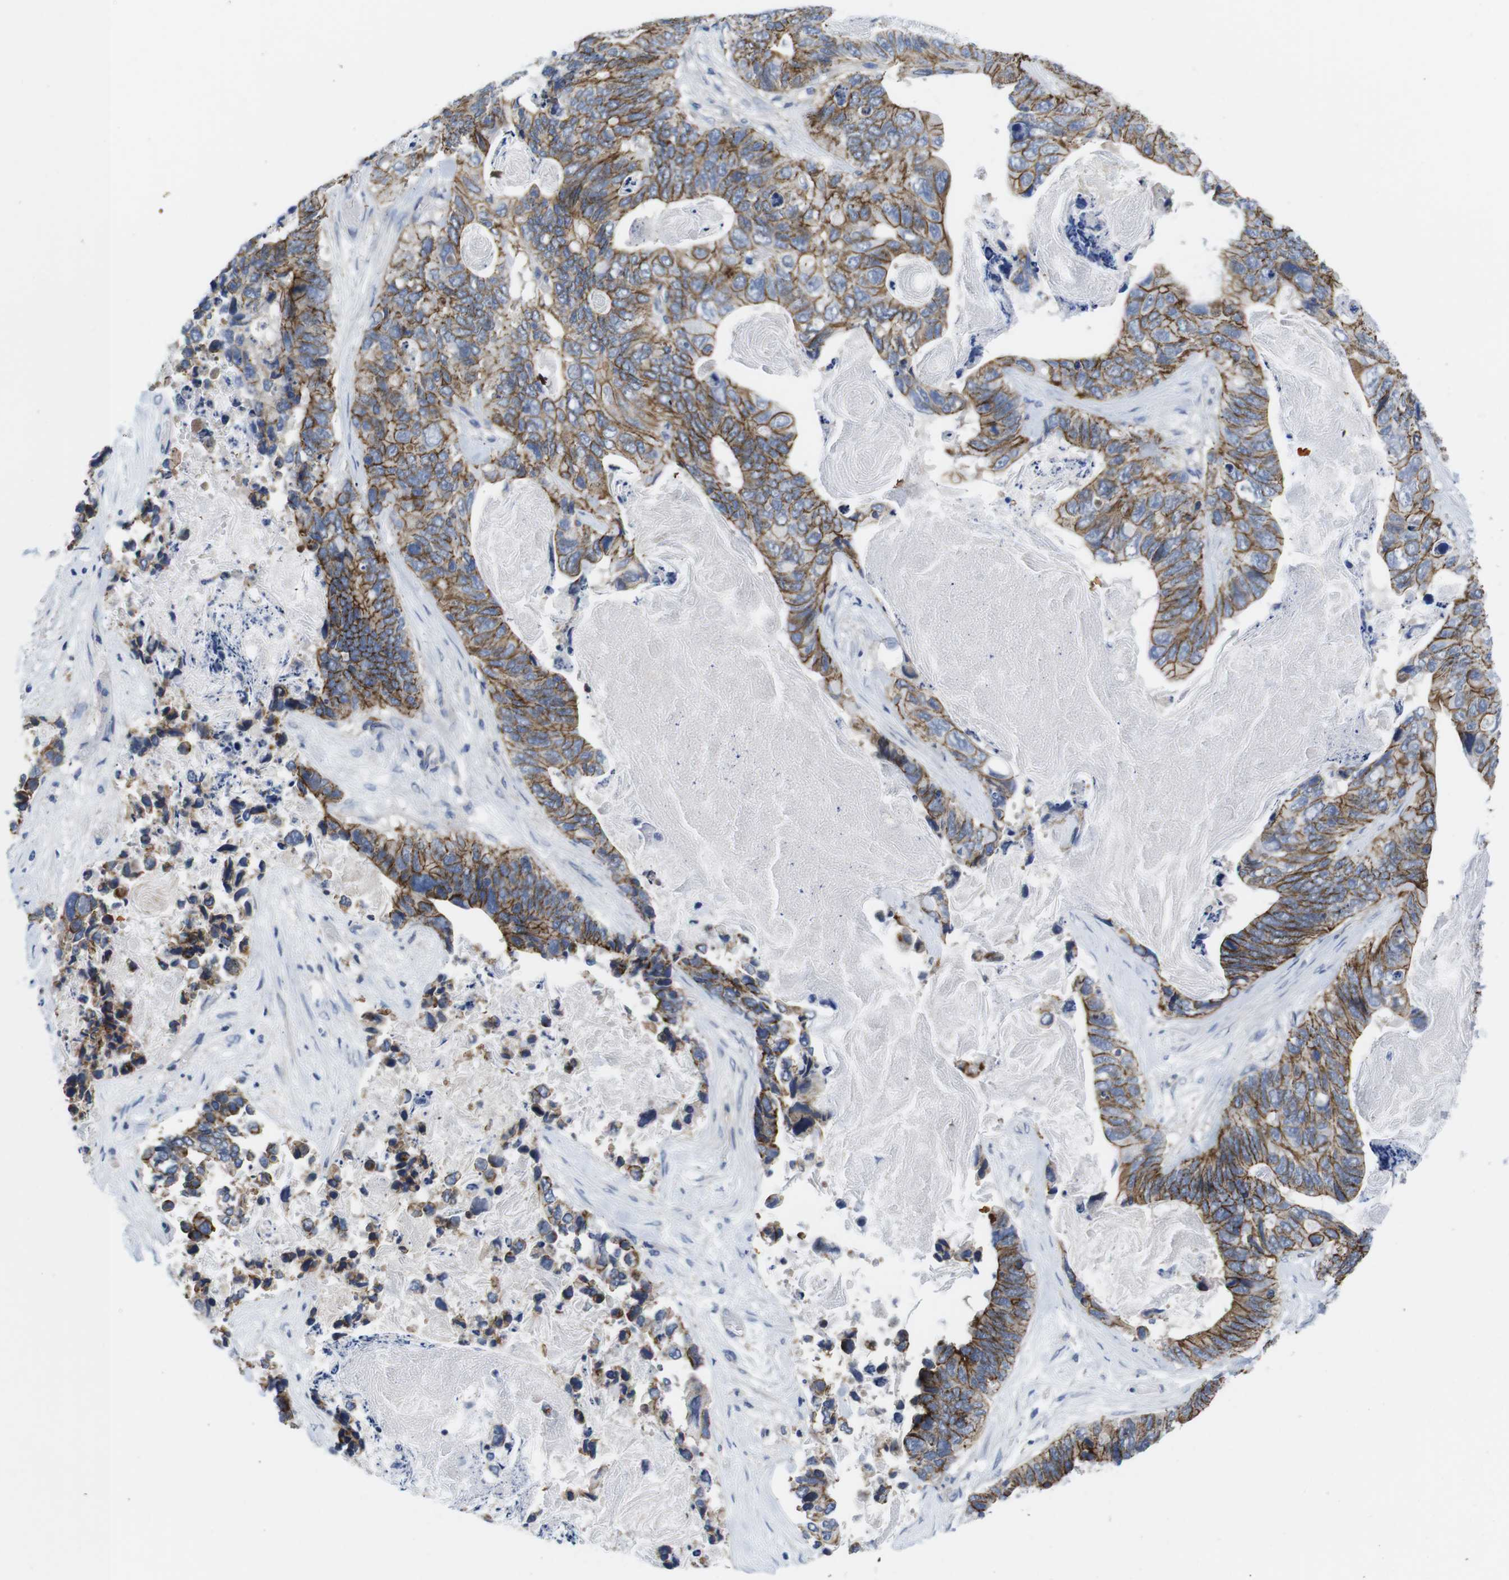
{"staining": {"intensity": "moderate", "quantity": ">75%", "location": "cytoplasmic/membranous"}, "tissue": "stomach cancer", "cell_type": "Tumor cells", "image_type": "cancer", "snomed": [{"axis": "morphology", "description": "Adenocarcinoma, NOS"}, {"axis": "topography", "description": "Stomach"}], "caption": "Brown immunohistochemical staining in human stomach cancer (adenocarcinoma) exhibits moderate cytoplasmic/membranous staining in about >75% of tumor cells.", "gene": "SCRIB", "patient": {"sex": "female", "age": 89}}